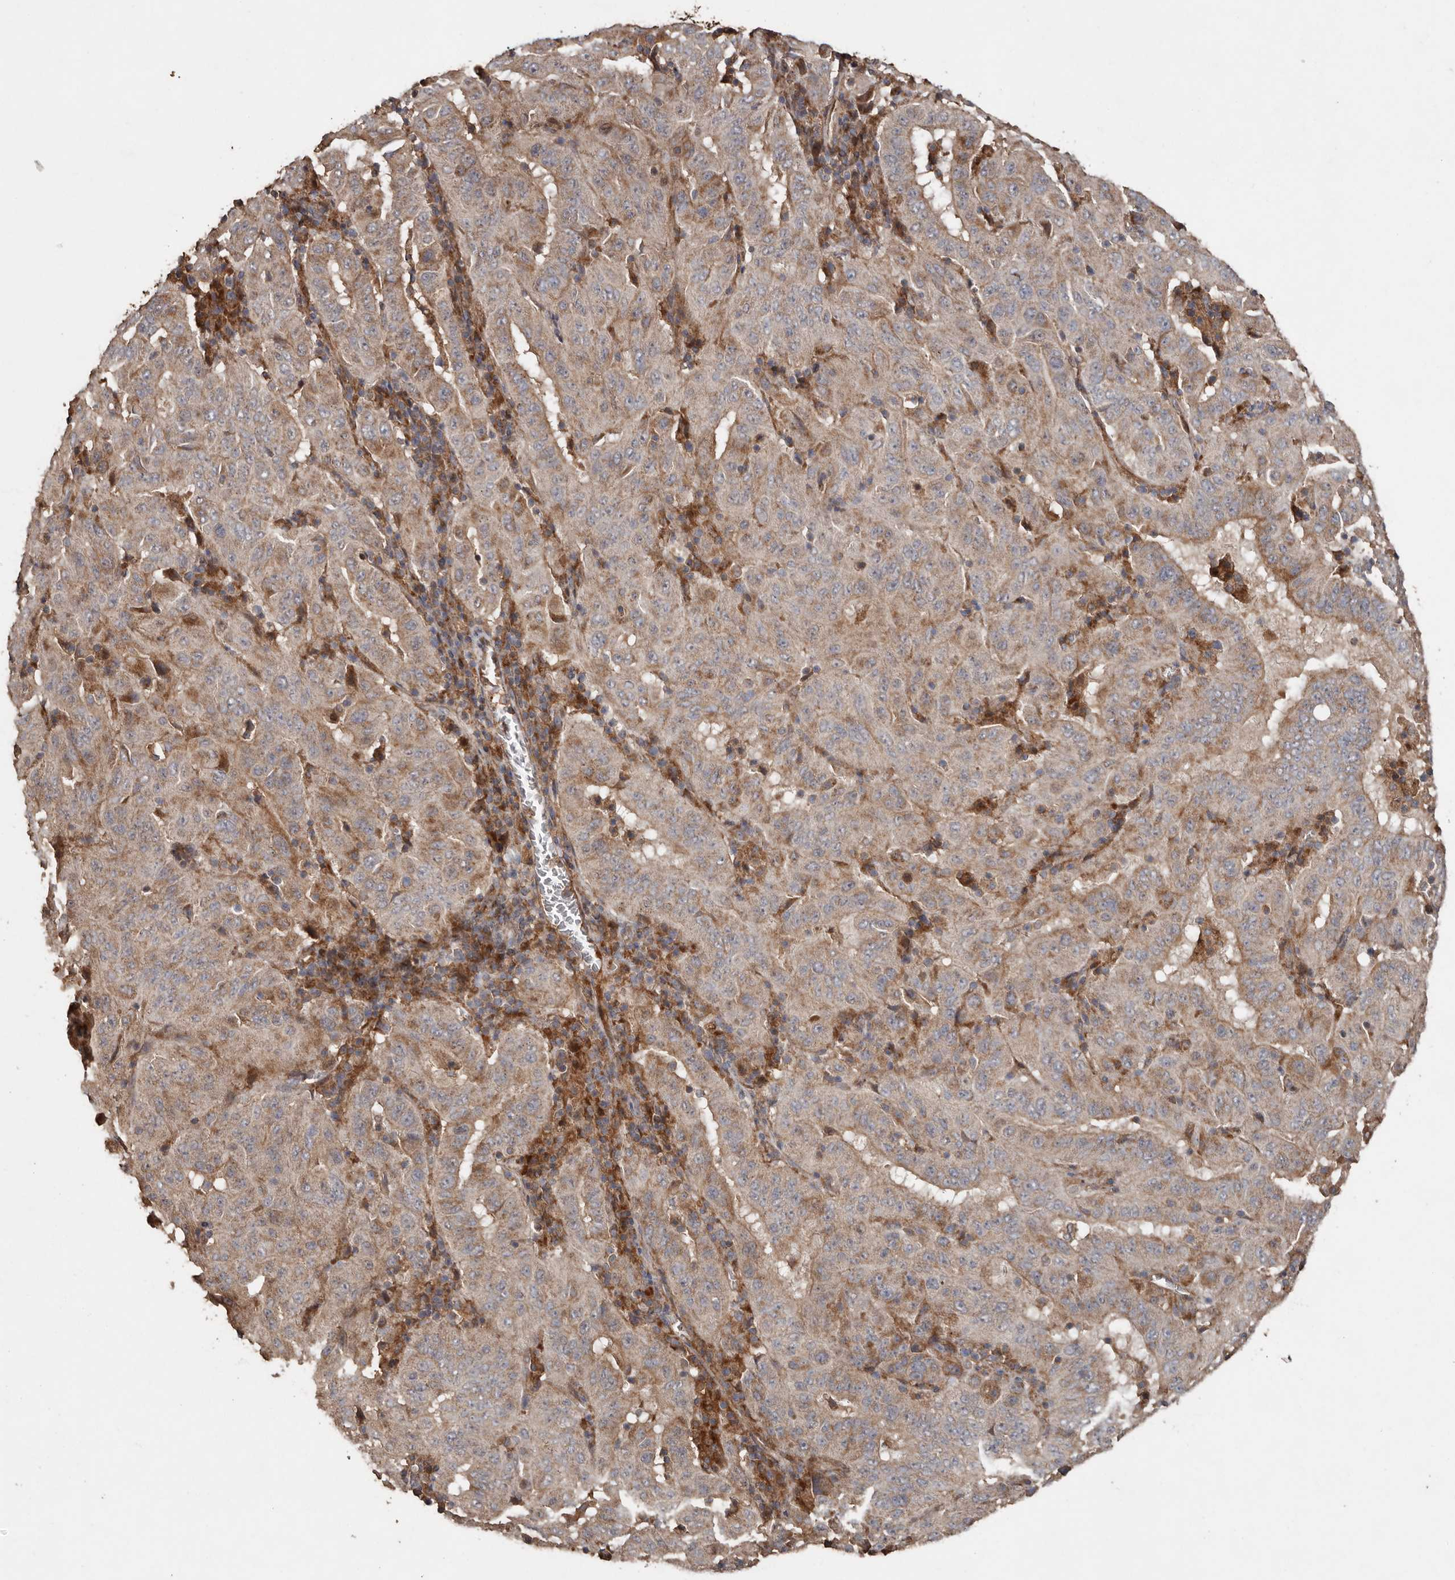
{"staining": {"intensity": "moderate", "quantity": ">75%", "location": "cytoplasmic/membranous"}, "tissue": "pancreatic cancer", "cell_type": "Tumor cells", "image_type": "cancer", "snomed": [{"axis": "morphology", "description": "Adenocarcinoma, NOS"}, {"axis": "topography", "description": "Pancreas"}], "caption": "Immunohistochemical staining of human pancreatic adenocarcinoma demonstrates moderate cytoplasmic/membranous protein positivity in approximately >75% of tumor cells. Immunohistochemistry (ihc) stains the protein of interest in brown and the nuclei are stained blue.", "gene": "RANBP17", "patient": {"sex": "male", "age": 63}}